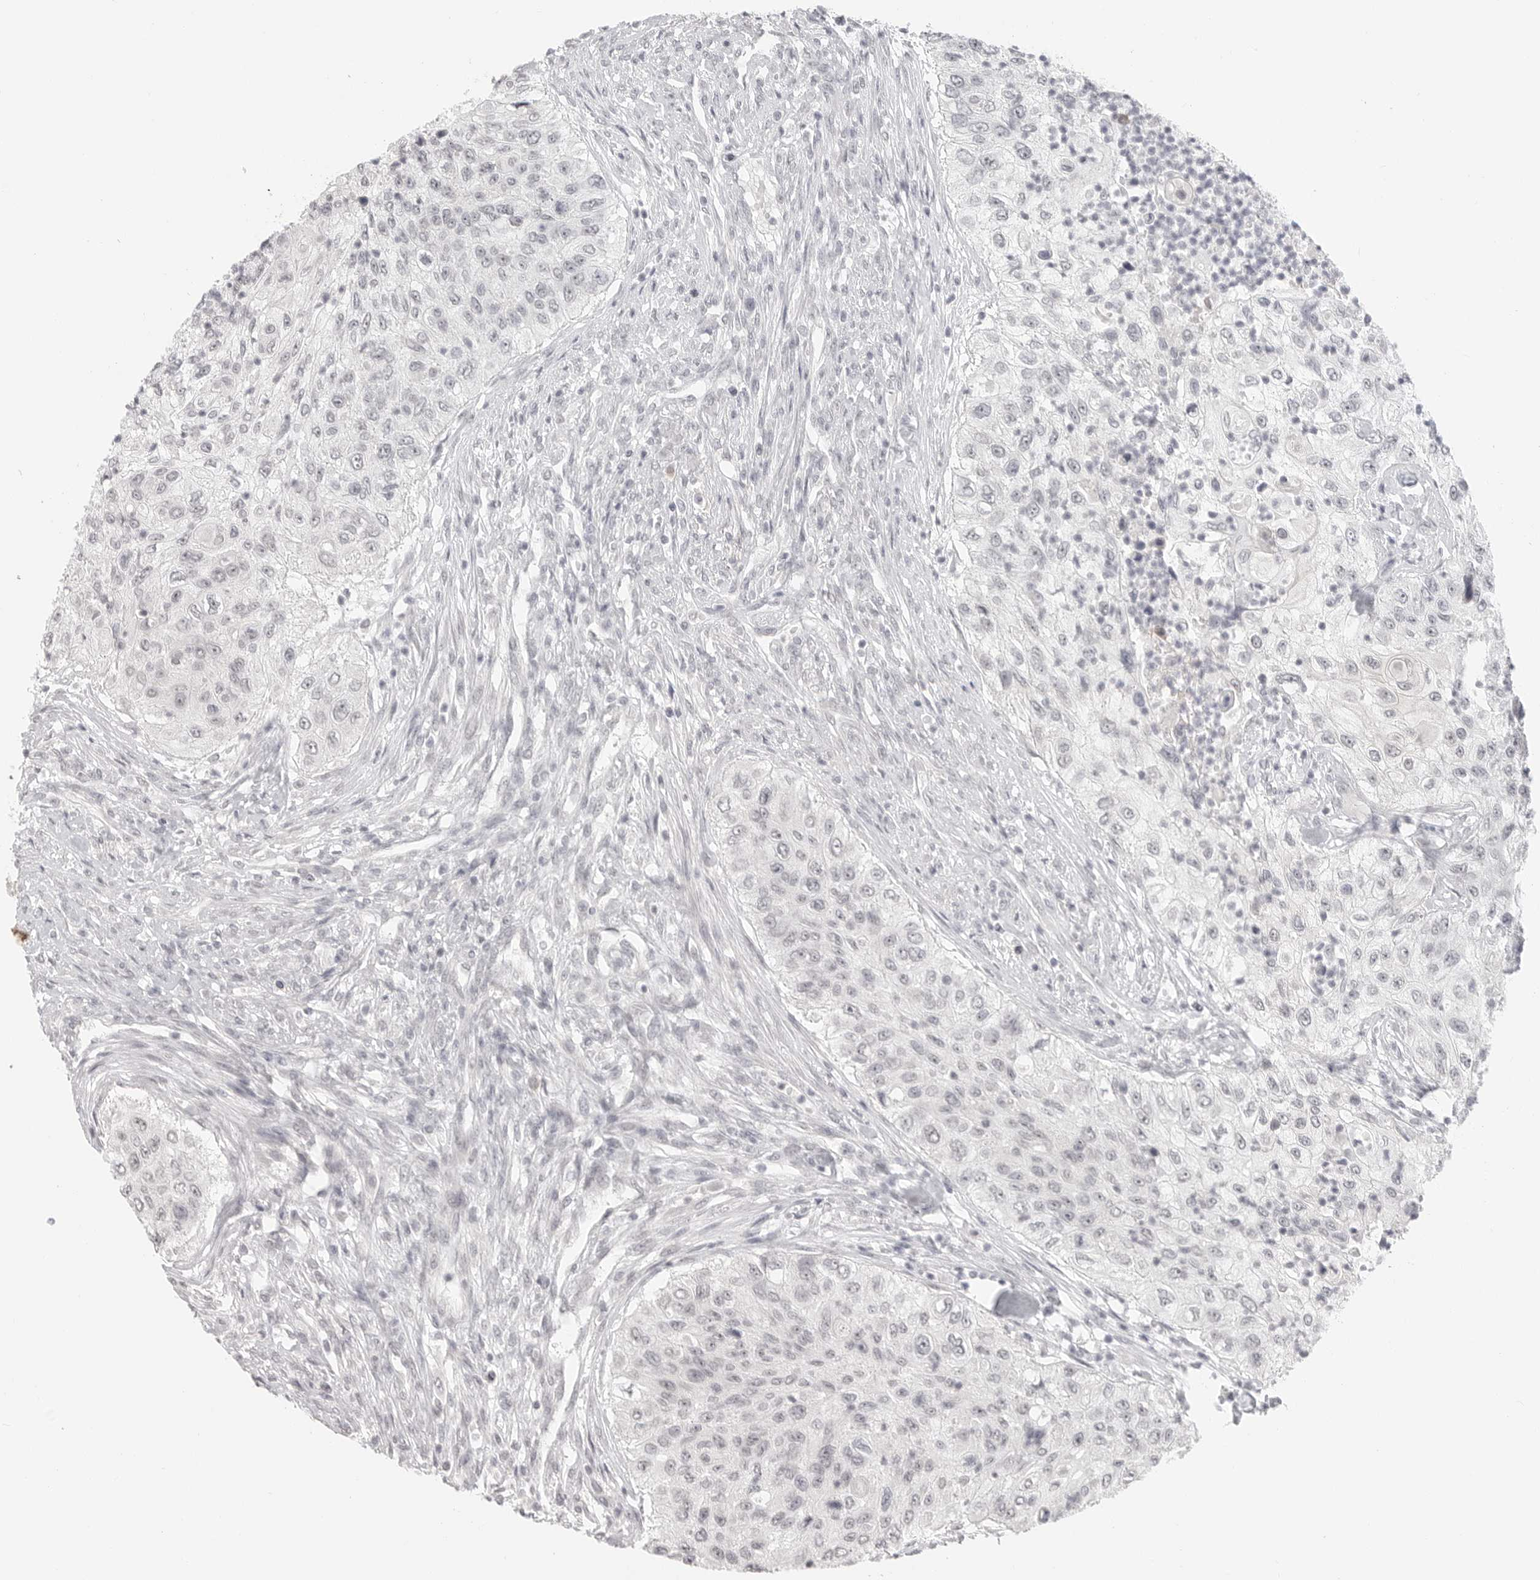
{"staining": {"intensity": "negative", "quantity": "none", "location": "none"}, "tissue": "urothelial cancer", "cell_type": "Tumor cells", "image_type": "cancer", "snomed": [{"axis": "morphology", "description": "Urothelial carcinoma, High grade"}, {"axis": "topography", "description": "Urinary bladder"}], "caption": "A photomicrograph of human high-grade urothelial carcinoma is negative for staining in tumor cells.", "gene": "KLK11", "patient": {"sex": "female", "age": 60}}